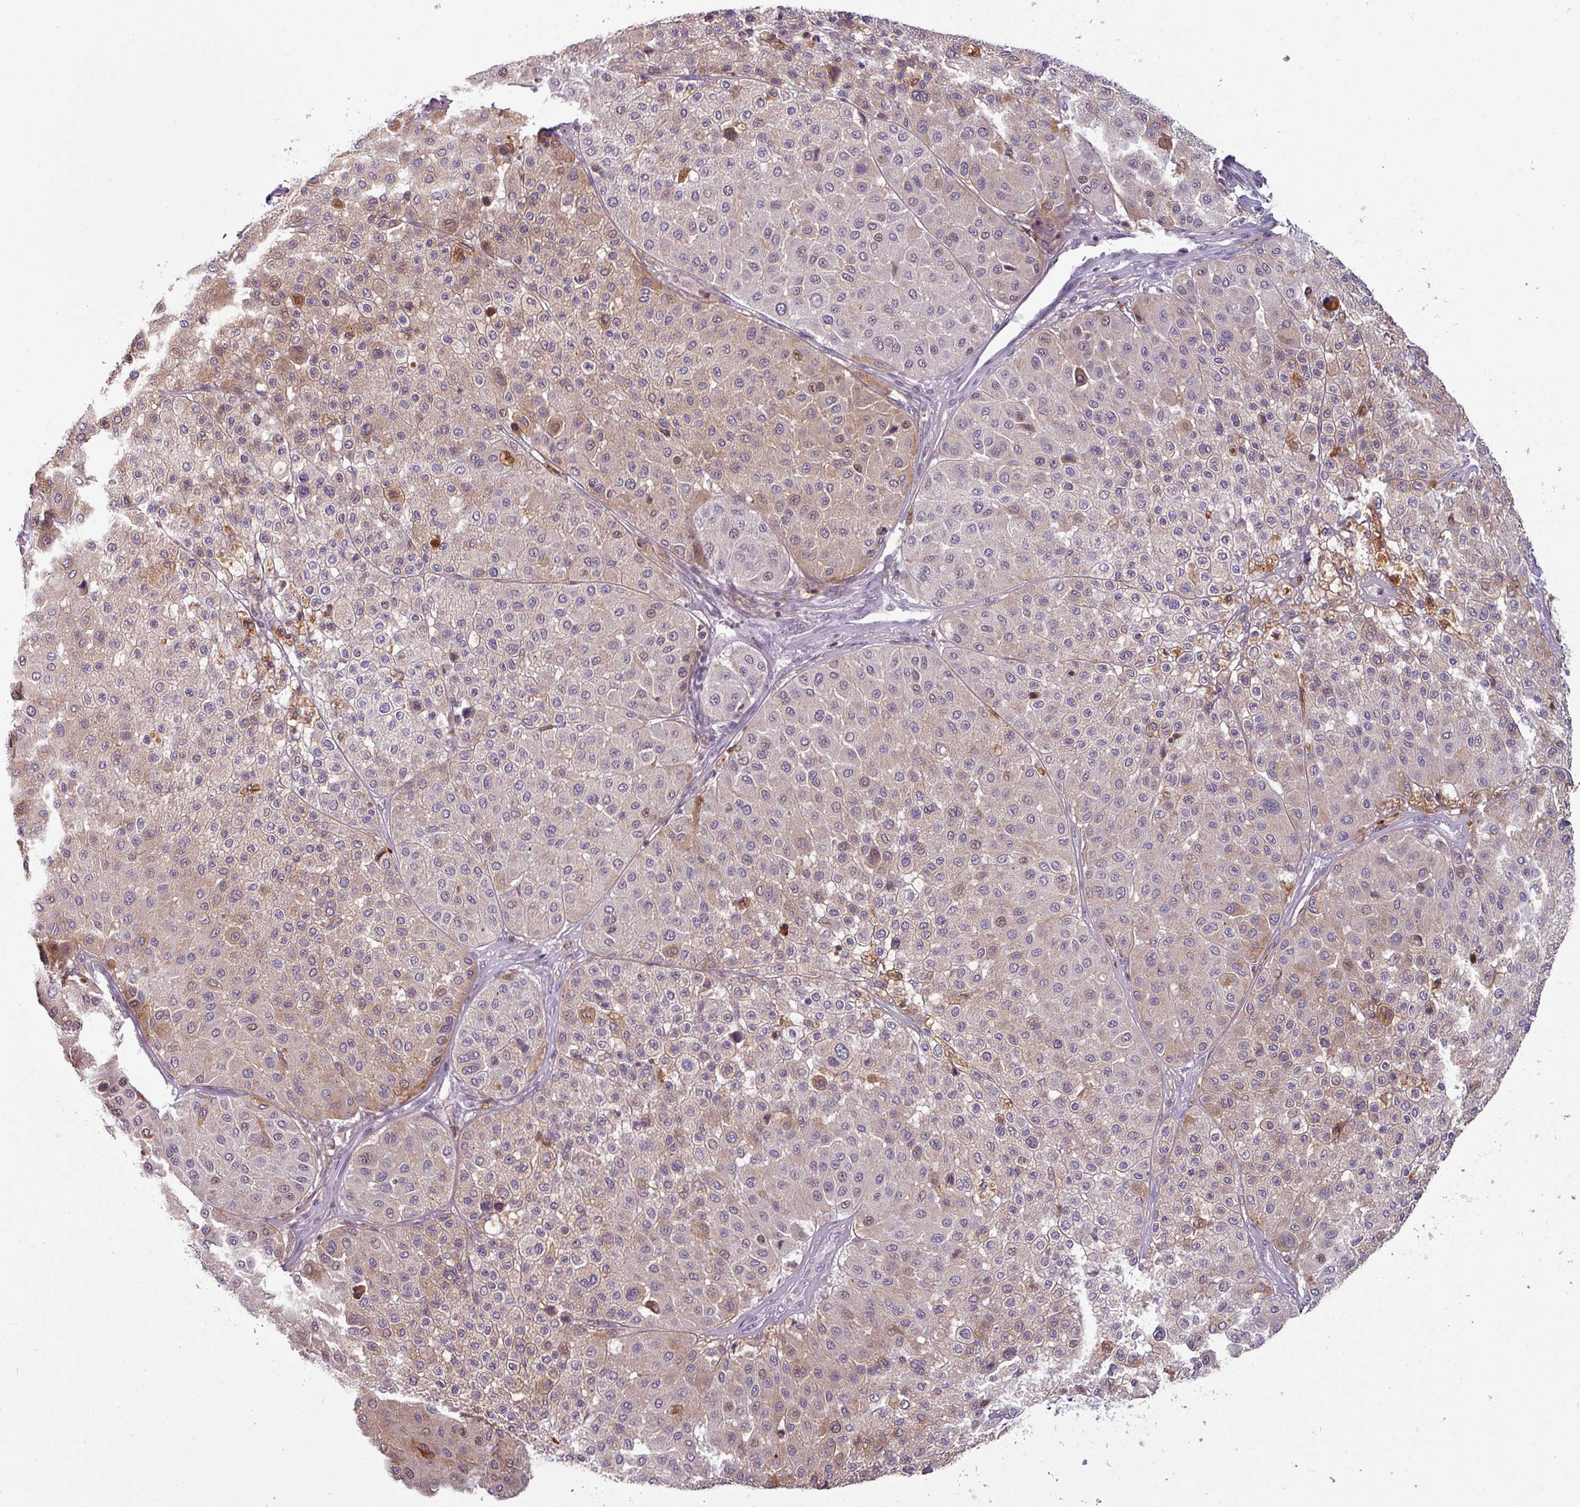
{"staining": {"intensity": "weak", "quantity": "25%-75%", "location": "cytoplasmic/membranous,nuclear"}, "tissue": "melanoma", "cell_type": "Tumor cells", "image_type": "cancer", "snomed": [{"axis": "morphology", "description": "Malignant melanoma, Metastatic site"}, {"axis": "topography", "description": "Smooth muscle"}], "caption": "Immunohistochemical staining of malignant melanoma (metastatic site) displays low levels of weak cytoplasmic/membranous and nuclear protein expression in approximately 25%-75% of tumor cells.", "gene": "TMEFF1", "patient": {"sex": "male", "age": 41}}